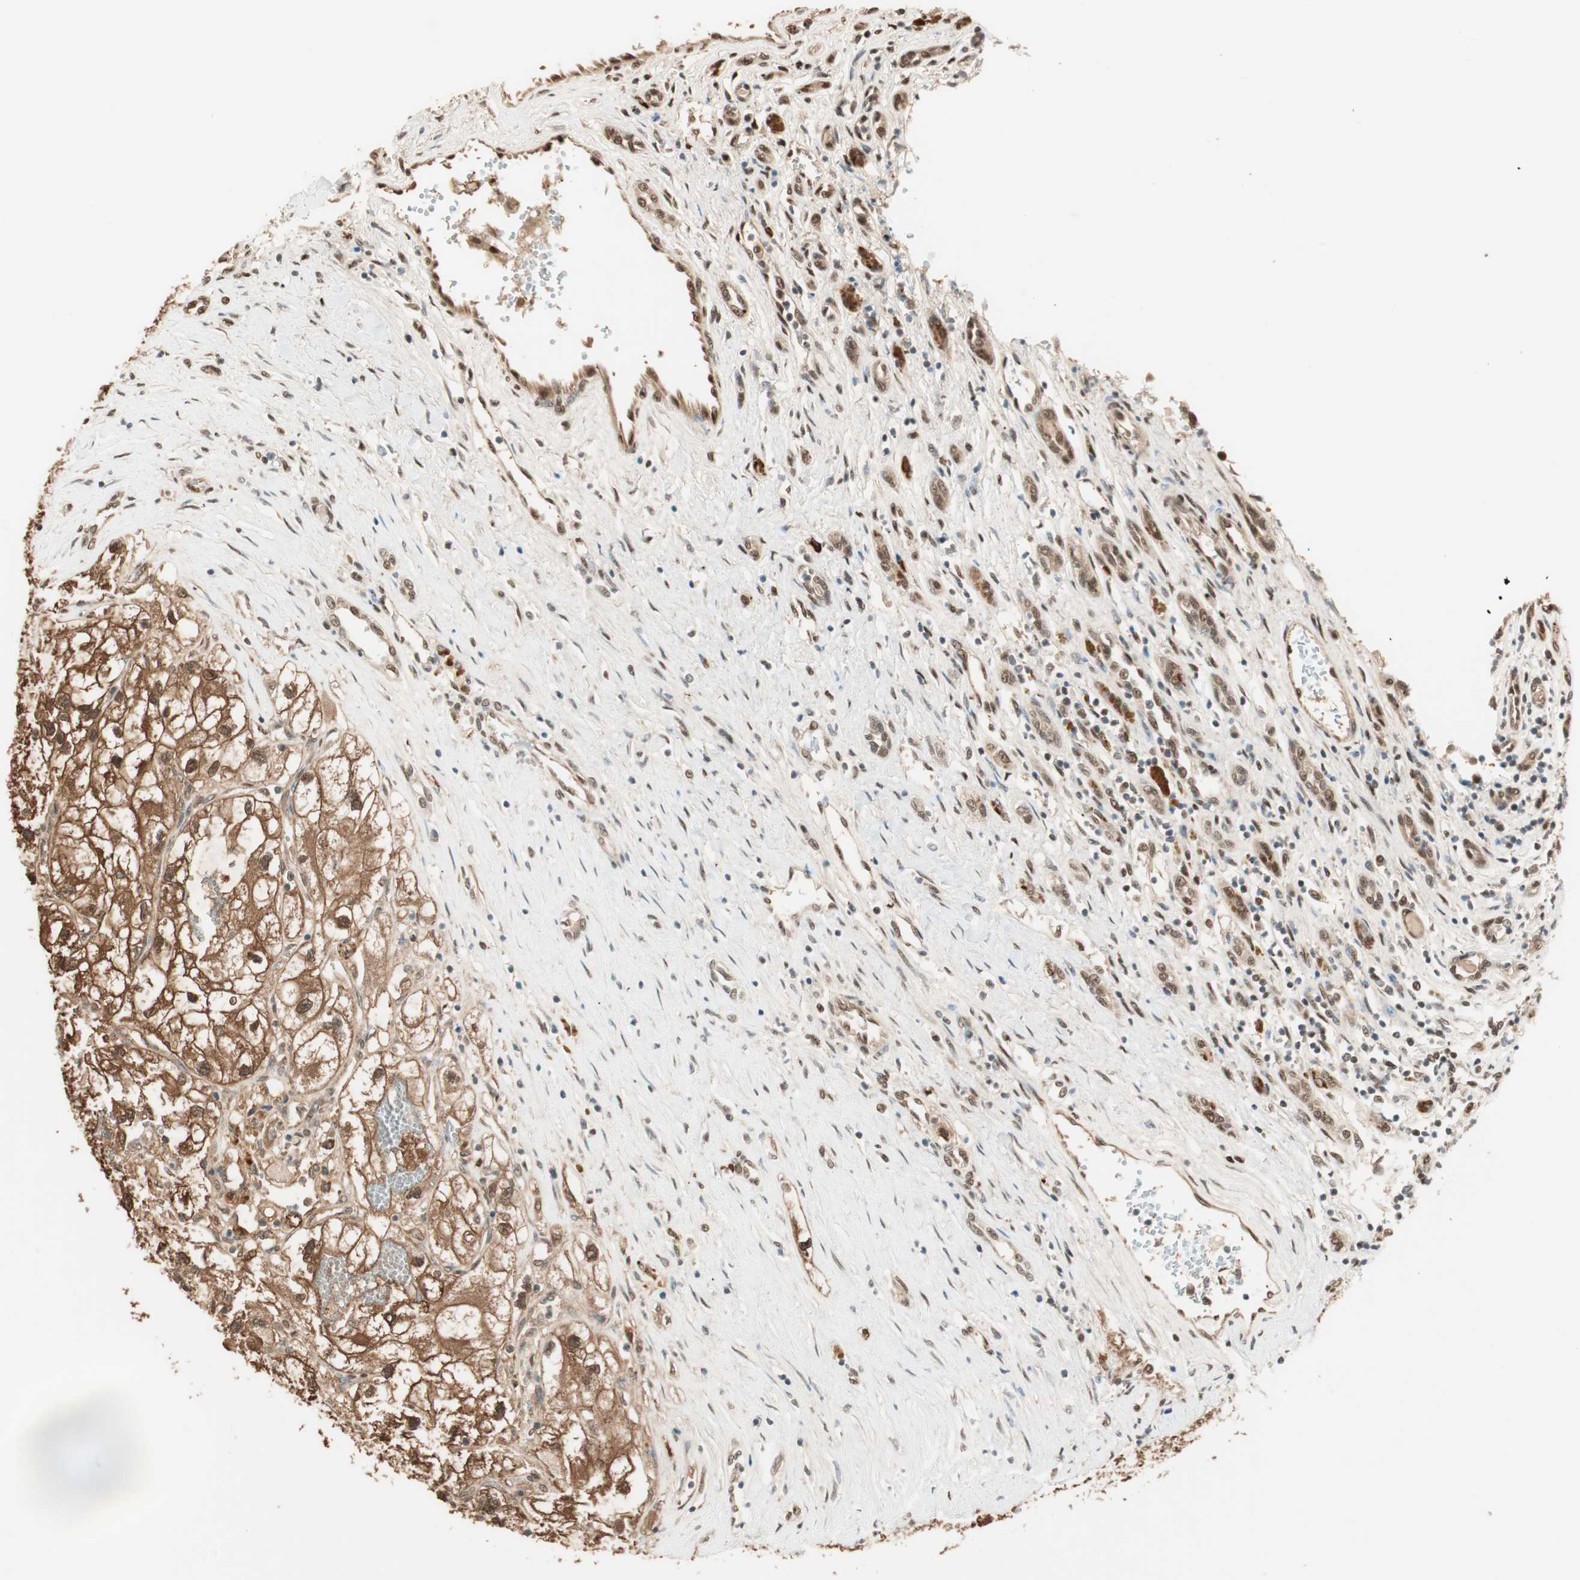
{"staining": {"intensity": "strong", "quantity": ">75%", "location": "cytoplasmic/membranous,nuclear"}, "tissue": "renal cancer", "cell_type": "Tumor cells", "image_type": "cancer", "snomed": [{"axis": "morphology", "description": "Adenocarcinoma, NOS"}, {"axis": "topography", "description": "Kidney"}], "caption": "Renal adenocarcinoma tissue reveals strong cytoplasmic/membranous and nuclear expression in about >75% of tumor cells", "gene": "ZNF443", "patient": {"sex": "female", "age": 70}}